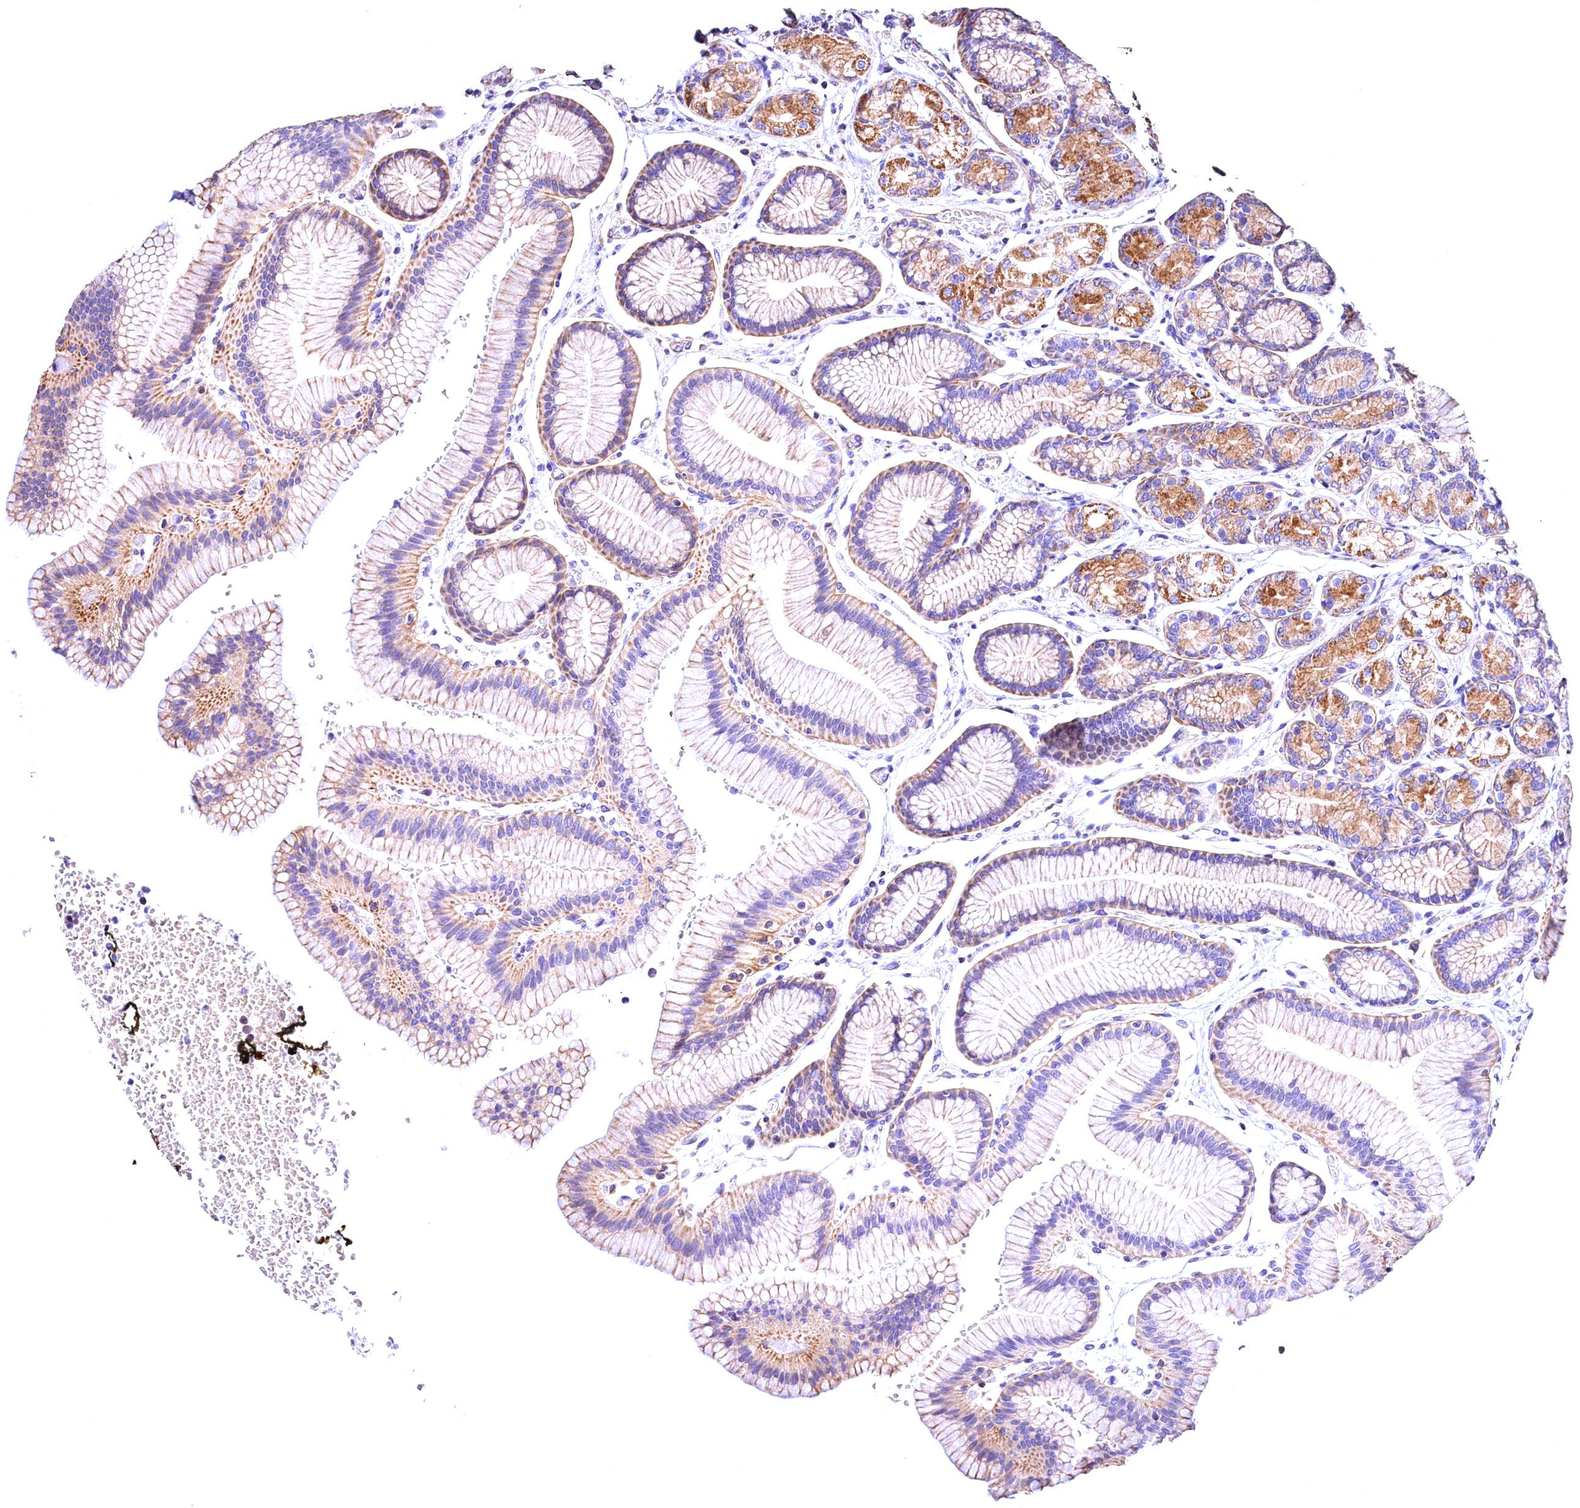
{"staining": {"intensity": "moderate", "quantity": "25%-75%", "location": "cytoplasmic/membranous"}, "tissue": "stomach", "cell_type": "Glandular cells", "image_type": "normal", "snomed": [{"axis": "morphology", "description": "Normal tissue, NOS"}, {"axis": "morphology", "description": "Adenocarcinoma, NOS"}, {"axis": "morphology", "description": "Adenocarcinoma, High grade"}, {"axis": "topography", "description": "Stomach, upper"}, {"axis": "topography", "description": "Stomach"}], "caption": "An immunohistochemistry (IHC) histopathology image of normal tissue is shown. Protein staining in brown shows moderate cytoplasmic/membranous positivity in stomach within glandular cells.", "gene": "ACAA2", "patient": {"sex": "female", "age": 65}}